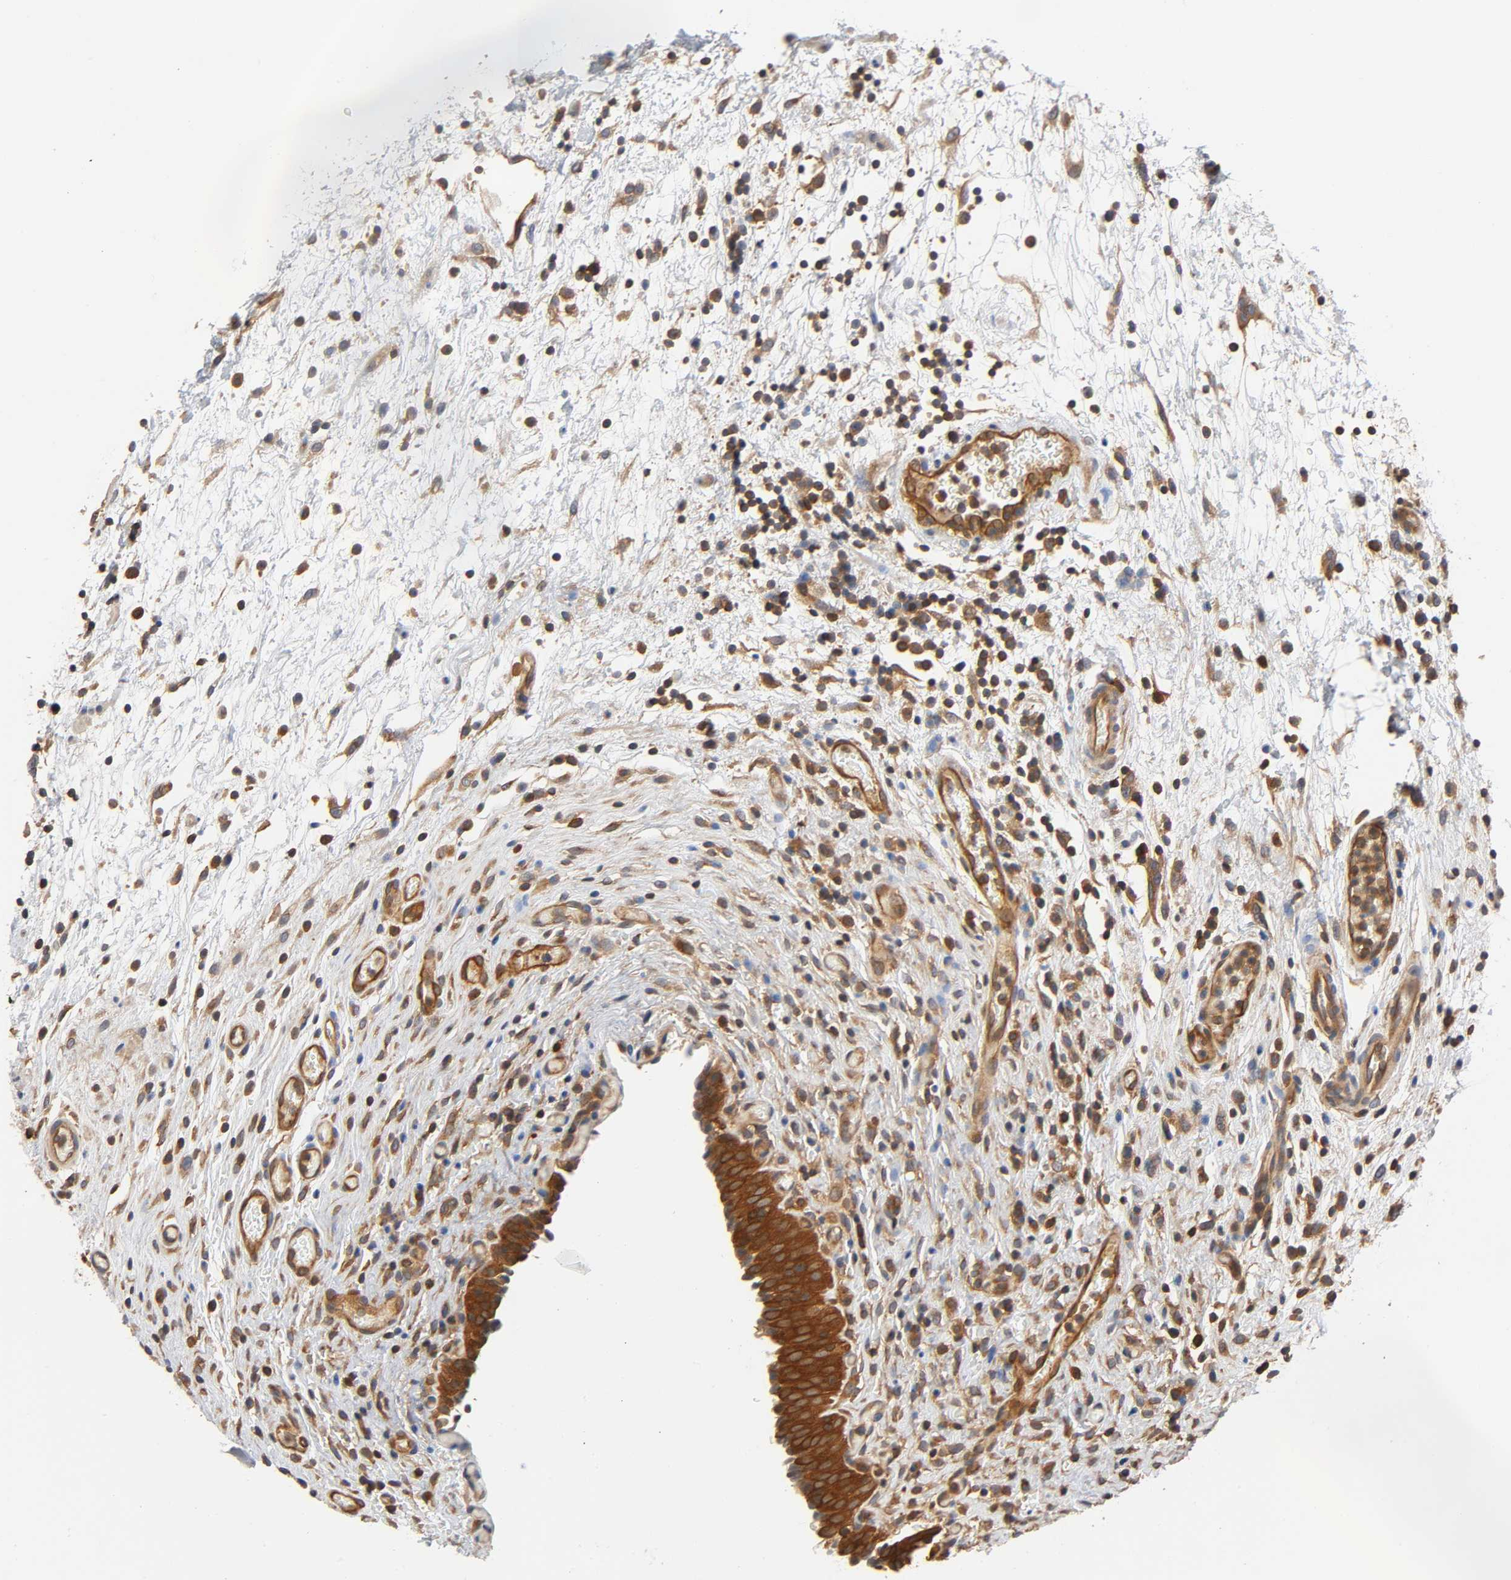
{"staining": {"intensity": "strong", "quantity": ">75%", "location": "cytoplasmic/membranous"}, "tissue": "urinary bladder", "cell_type": "Urothelial cells", "image_type": "normal", "snomed": [{"axis": "morphology", "description": "Normal tissue, NOS"}, {"axis": "topography", "description": "Urinary bladder"}], "caption": "Protein staining demonstrates strong cytoplasmic/membranous expression in about >75% of urothelial cells in normal urinary bladder. The staining was performed using DAB, with brown indicating positive protein expression. Nuclei are stained blue with hematoxylin.", "gene": "PRKAB1", "patient": {"sex": "male", "age": 51}}